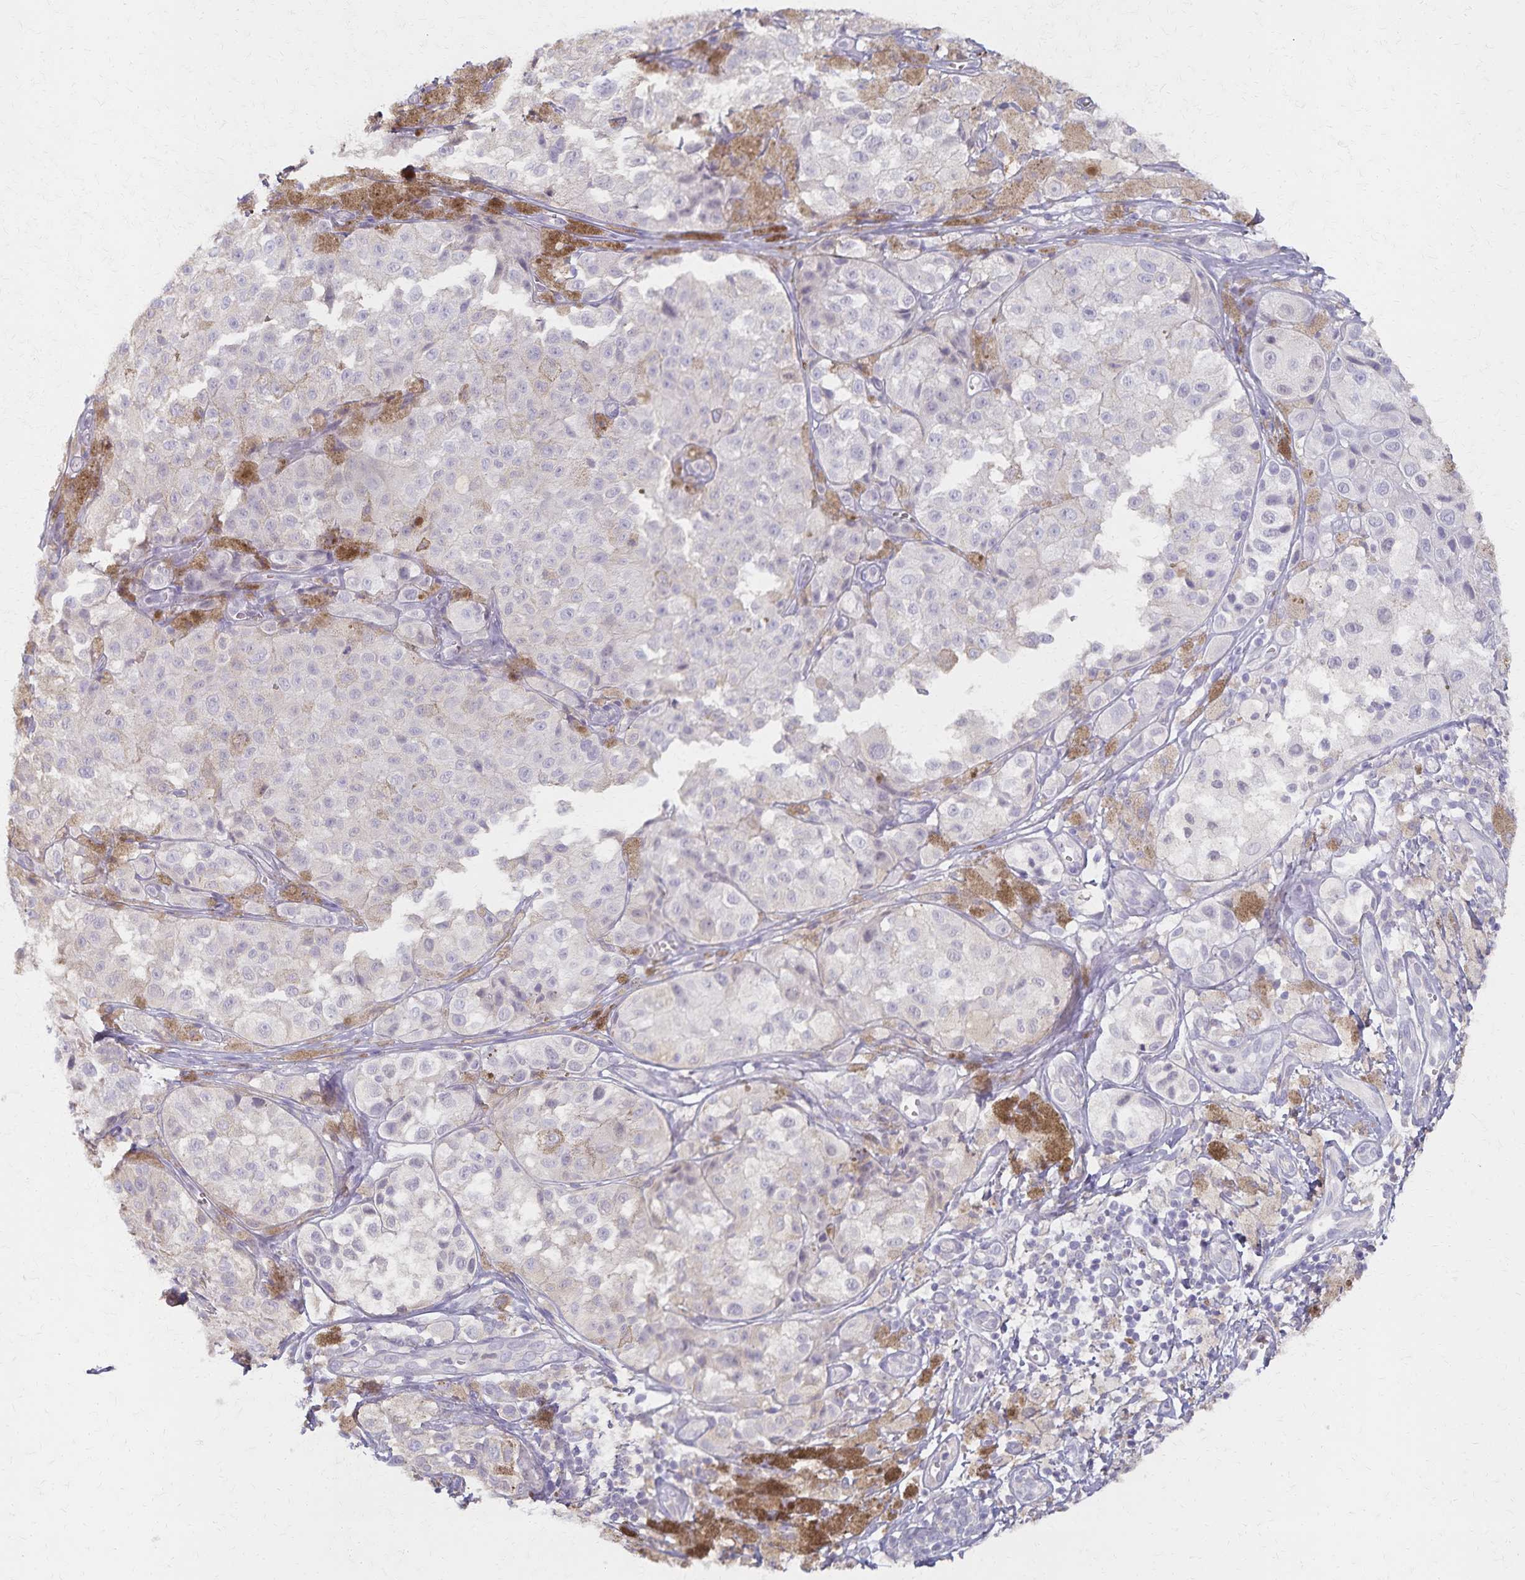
{"staining": {"intensity": "negative", "quantity": "none", "location": "none"}, "tissue": "melanoma", "cell_type": "Tumor cells", "image_type": "cancer", "snomed": [{"axis": "morphology", "description": "Malignant melanoma, NOS"}, {"axis": "topography", "description": "Skin"}], "caption": "Immunohistochemistry (IHC) of human melanoma shows no staining in tumor cells.", "gene": "KISS1", "patient": {"sex": "male", "age": 61}}